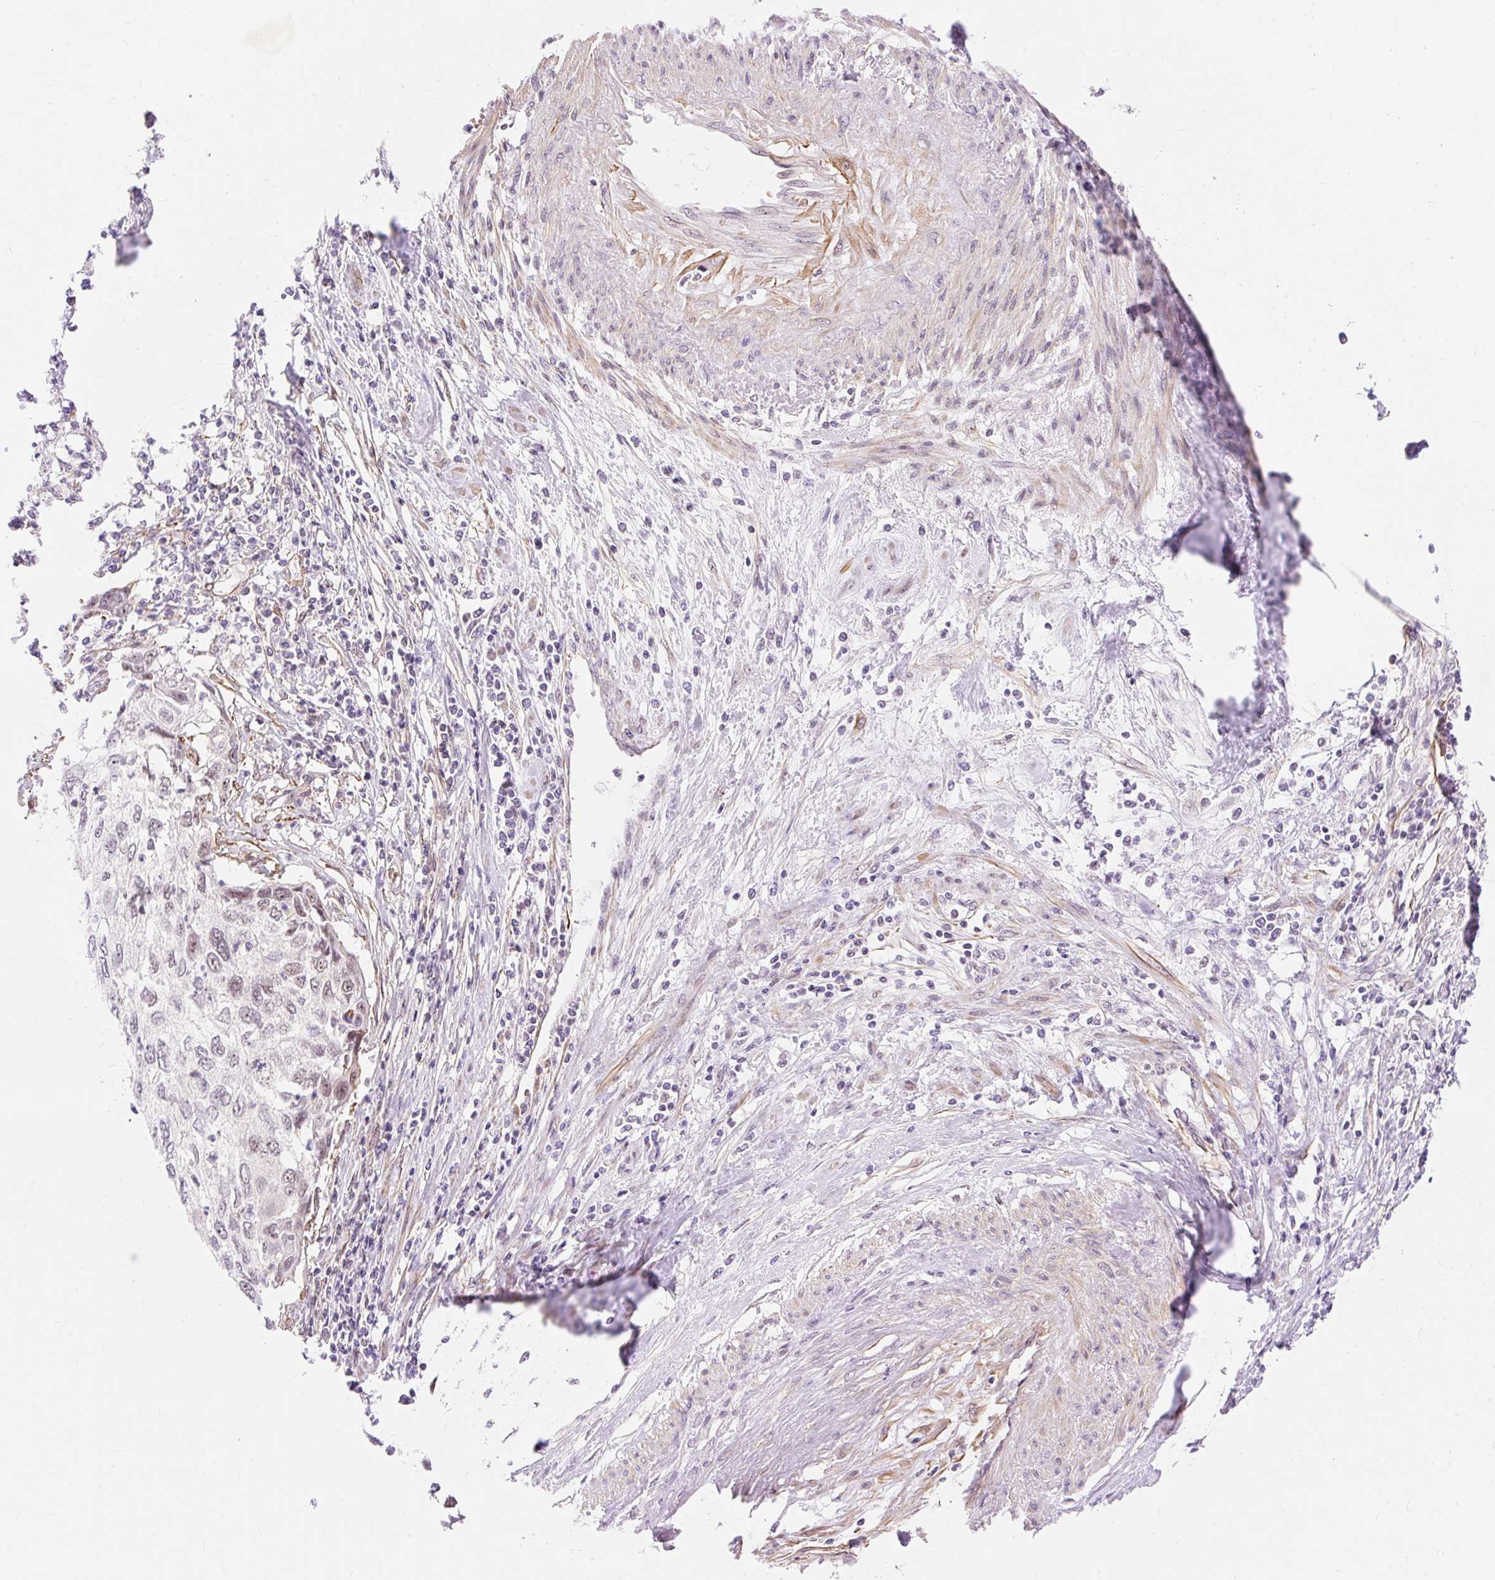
{"staining": {"intensity": "moderate", "quantity": "25%-75%", "location": "nuclear"}, "tissue": "cervical cancer", "cell_type": "Tumor cells", "image_type": "cancer", "snomed": [{"axis": "morphology", "description": "Squamous cell carcinoma, NOS"}, {"axis": "topography", "description": "Cervix"}], "caption": "High-power microscopy captured an immunohistochemistry (IHC) micrograph of squamous cell carcinoma (cervical), revealing moderate nuclear expression in approximately 25%-75% of tumor cells.", "gene": "OBP2A", "patient": {"sex": "female", "age": 70}}